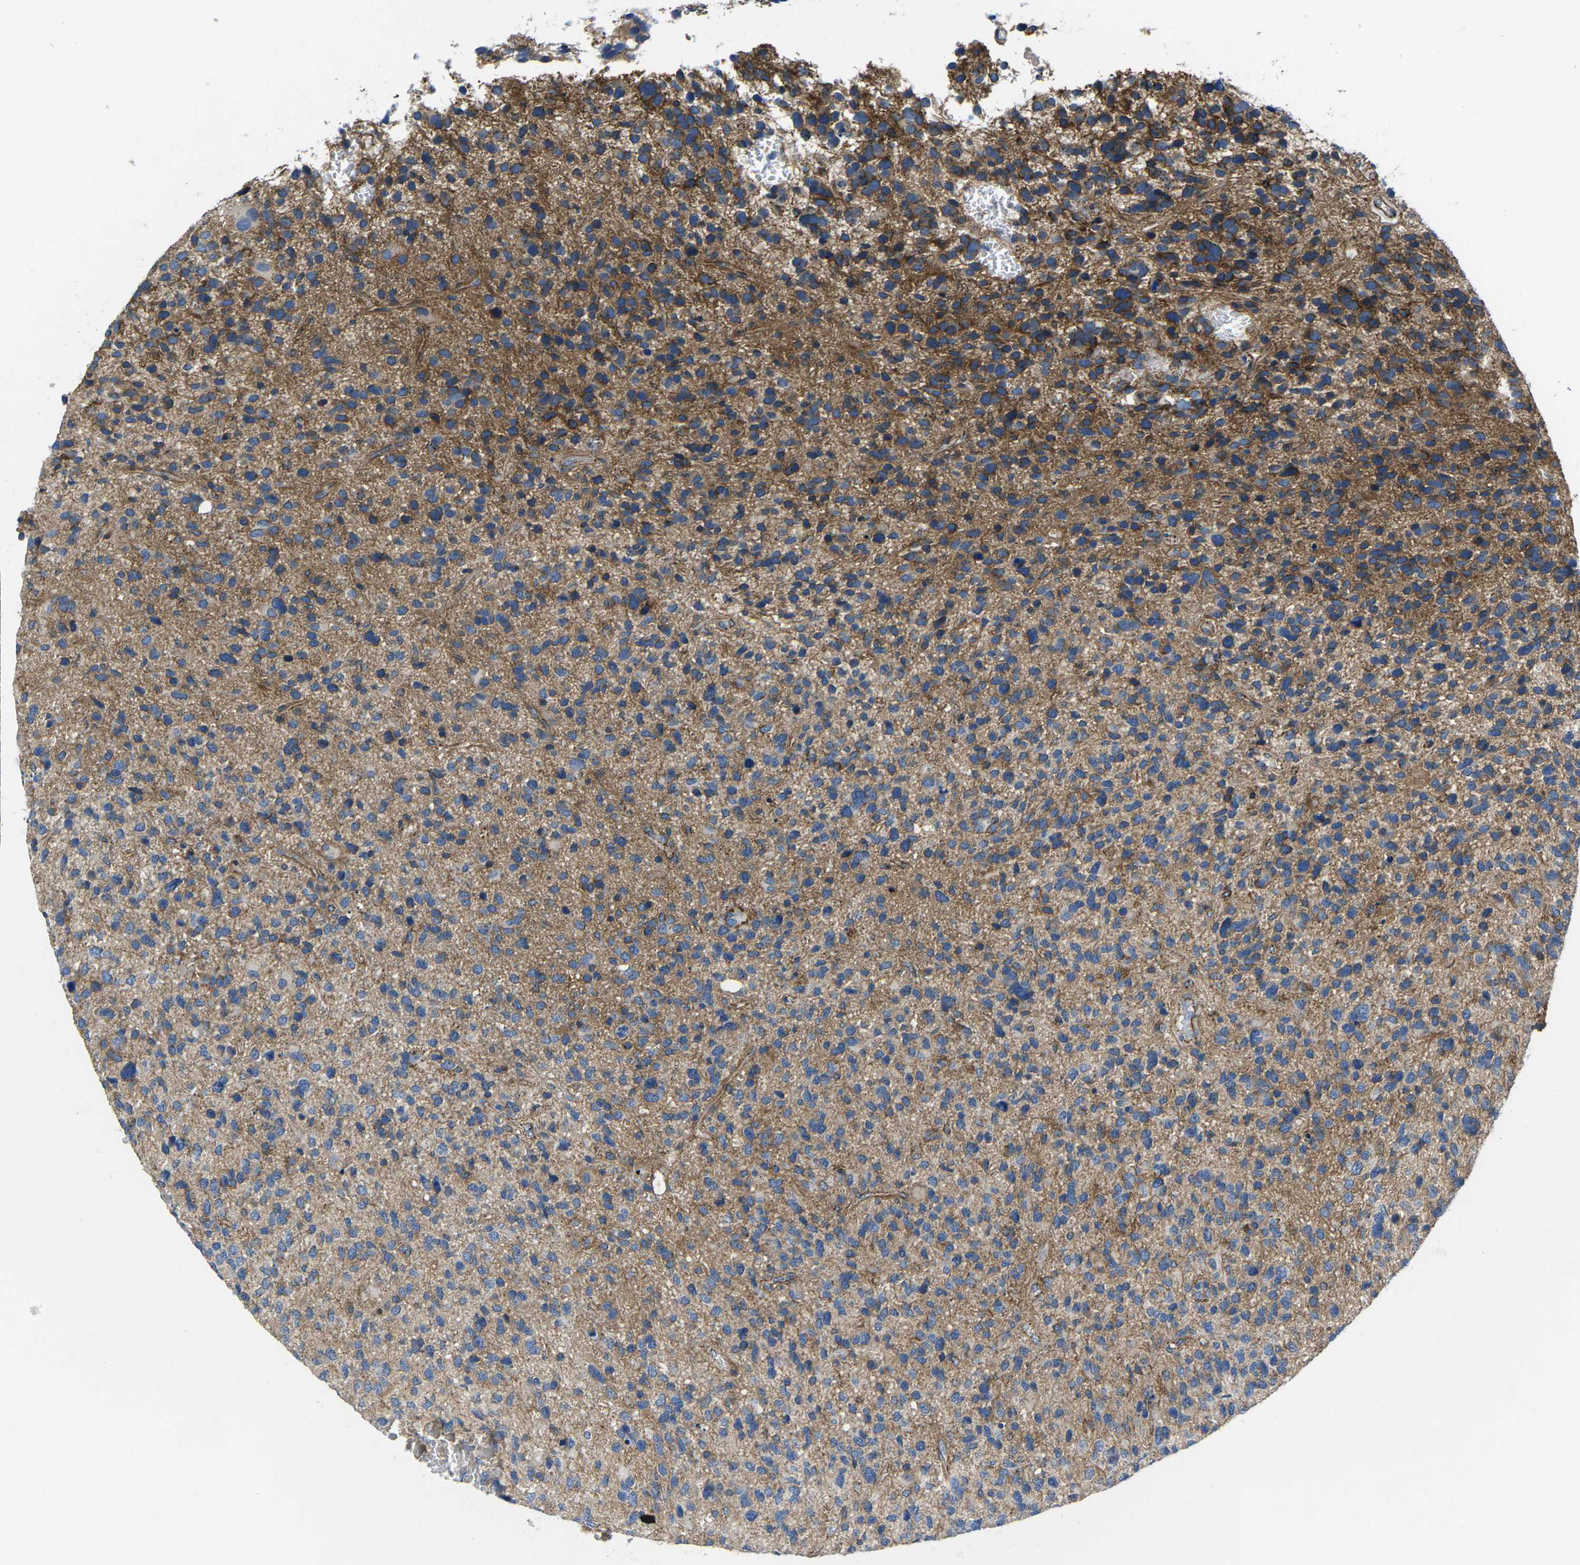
{"staining": {"intensity": "strong", "quantity": "25%-75%", "location": "cytoplasmic/membranous"}, "tissue": "glioma", "cell_type": "Tumor cells", "image_type": "cancer", "snomed": [{"axis": "morphology", "description": "Glioma, malignant, High grade"}, {"axis": "topography", "description": "Brain"}], "caption": "This histopathology image demonstrates glioma stained with immunohistochemistry to label a protein in brown. The cytoplasmic/membranous of tumor cells show strong positivity for the protein. Nuclei are counter-stained blue.", "gene": "CTNND1", "patient": {"sex": "female", "age": 58}}